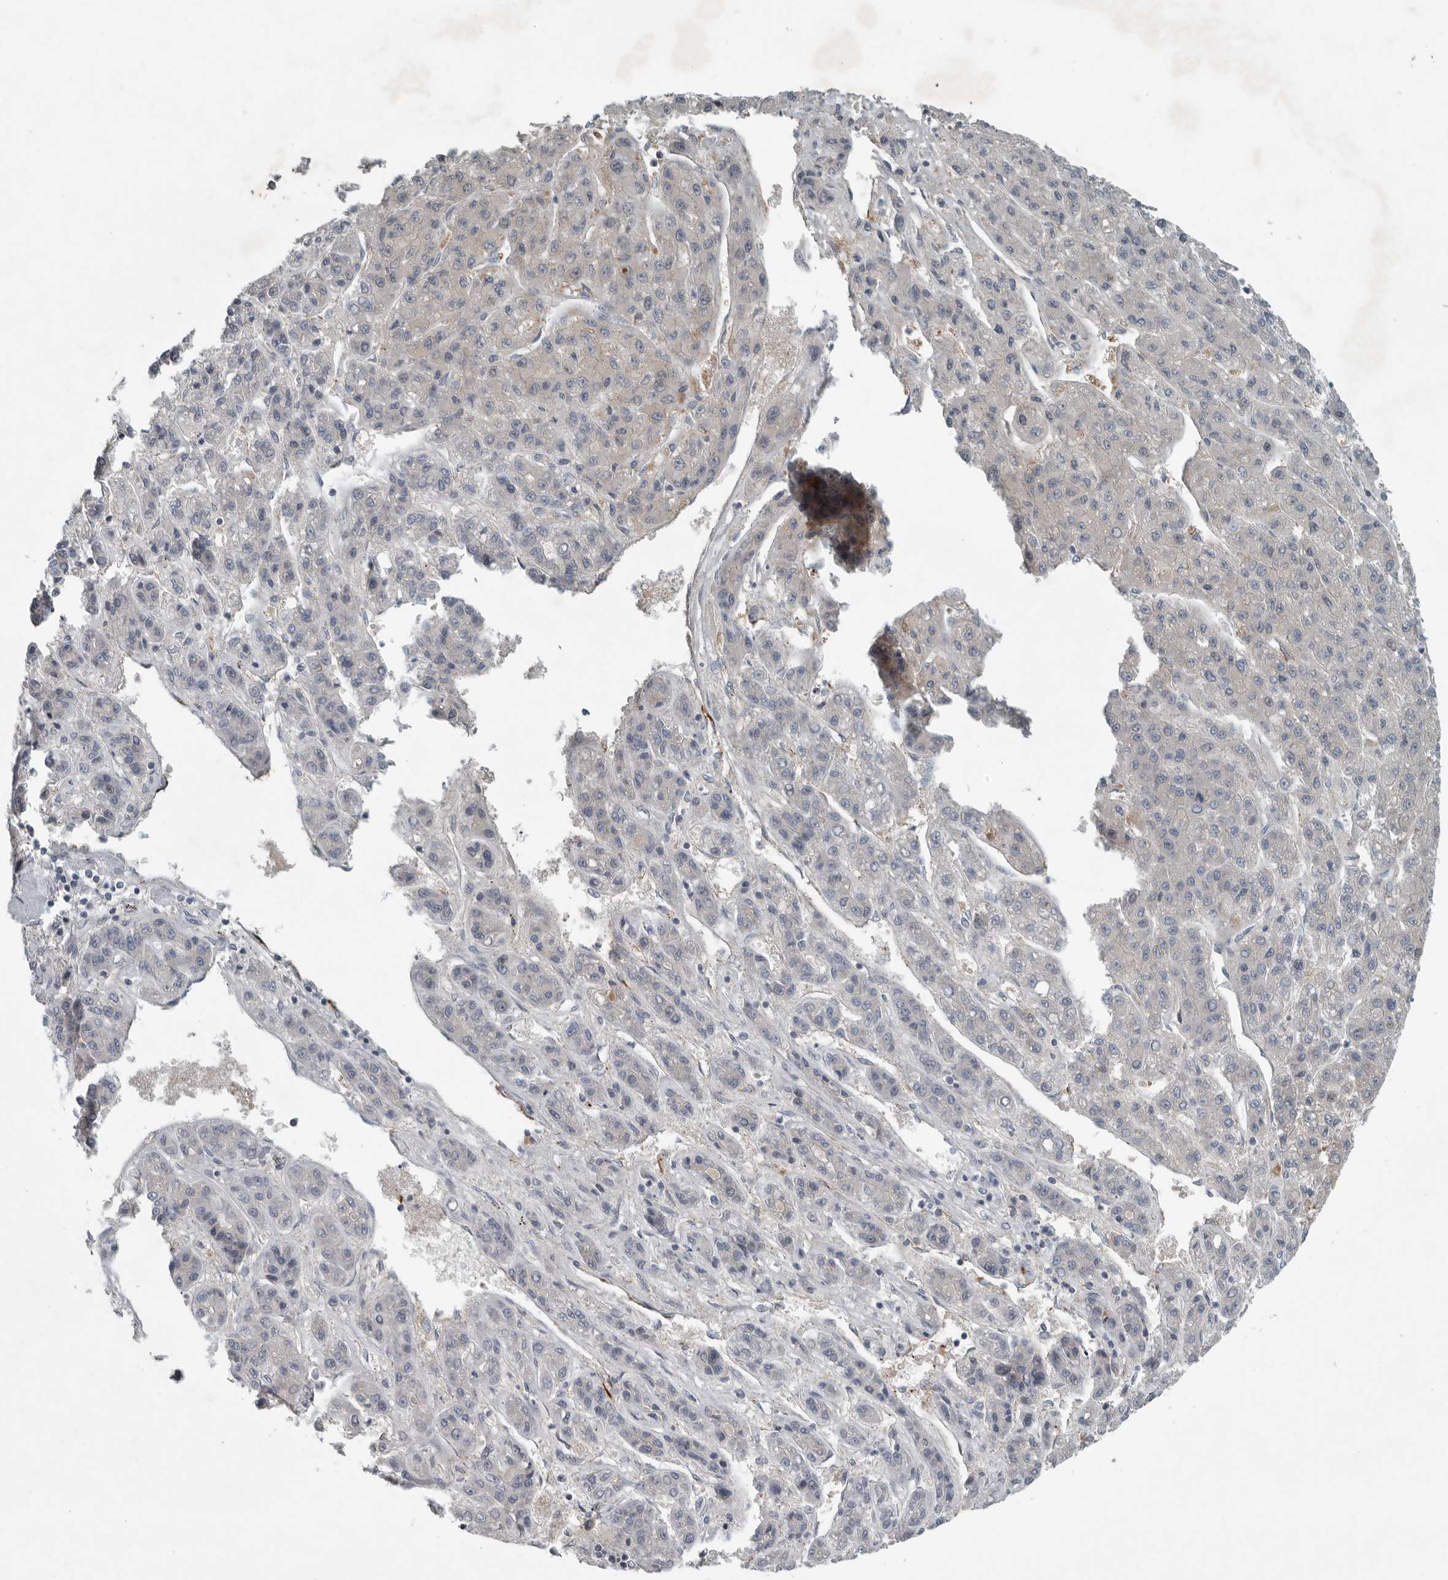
{"staining": {"intensity": "weak", "quantity": "25%-75%", "location": "cytoplasmic/membranous"}, "tissue": "liver cancer", "cell_type": "Tumor cells", "image_type": "cancer", "snomed": [{"axis": "morphology", "description": "Carcinoma, Hepatocellular, NOS"}, {"axis": "topography", "description": "Liver"}], "caption": "A micrograph of liver cancer stained for a protein reveals weak cytoplasmic/membranous brown staining in tumor cells.", "gene": "MPP3", "patient": {"sex": "male", "age": 70}}